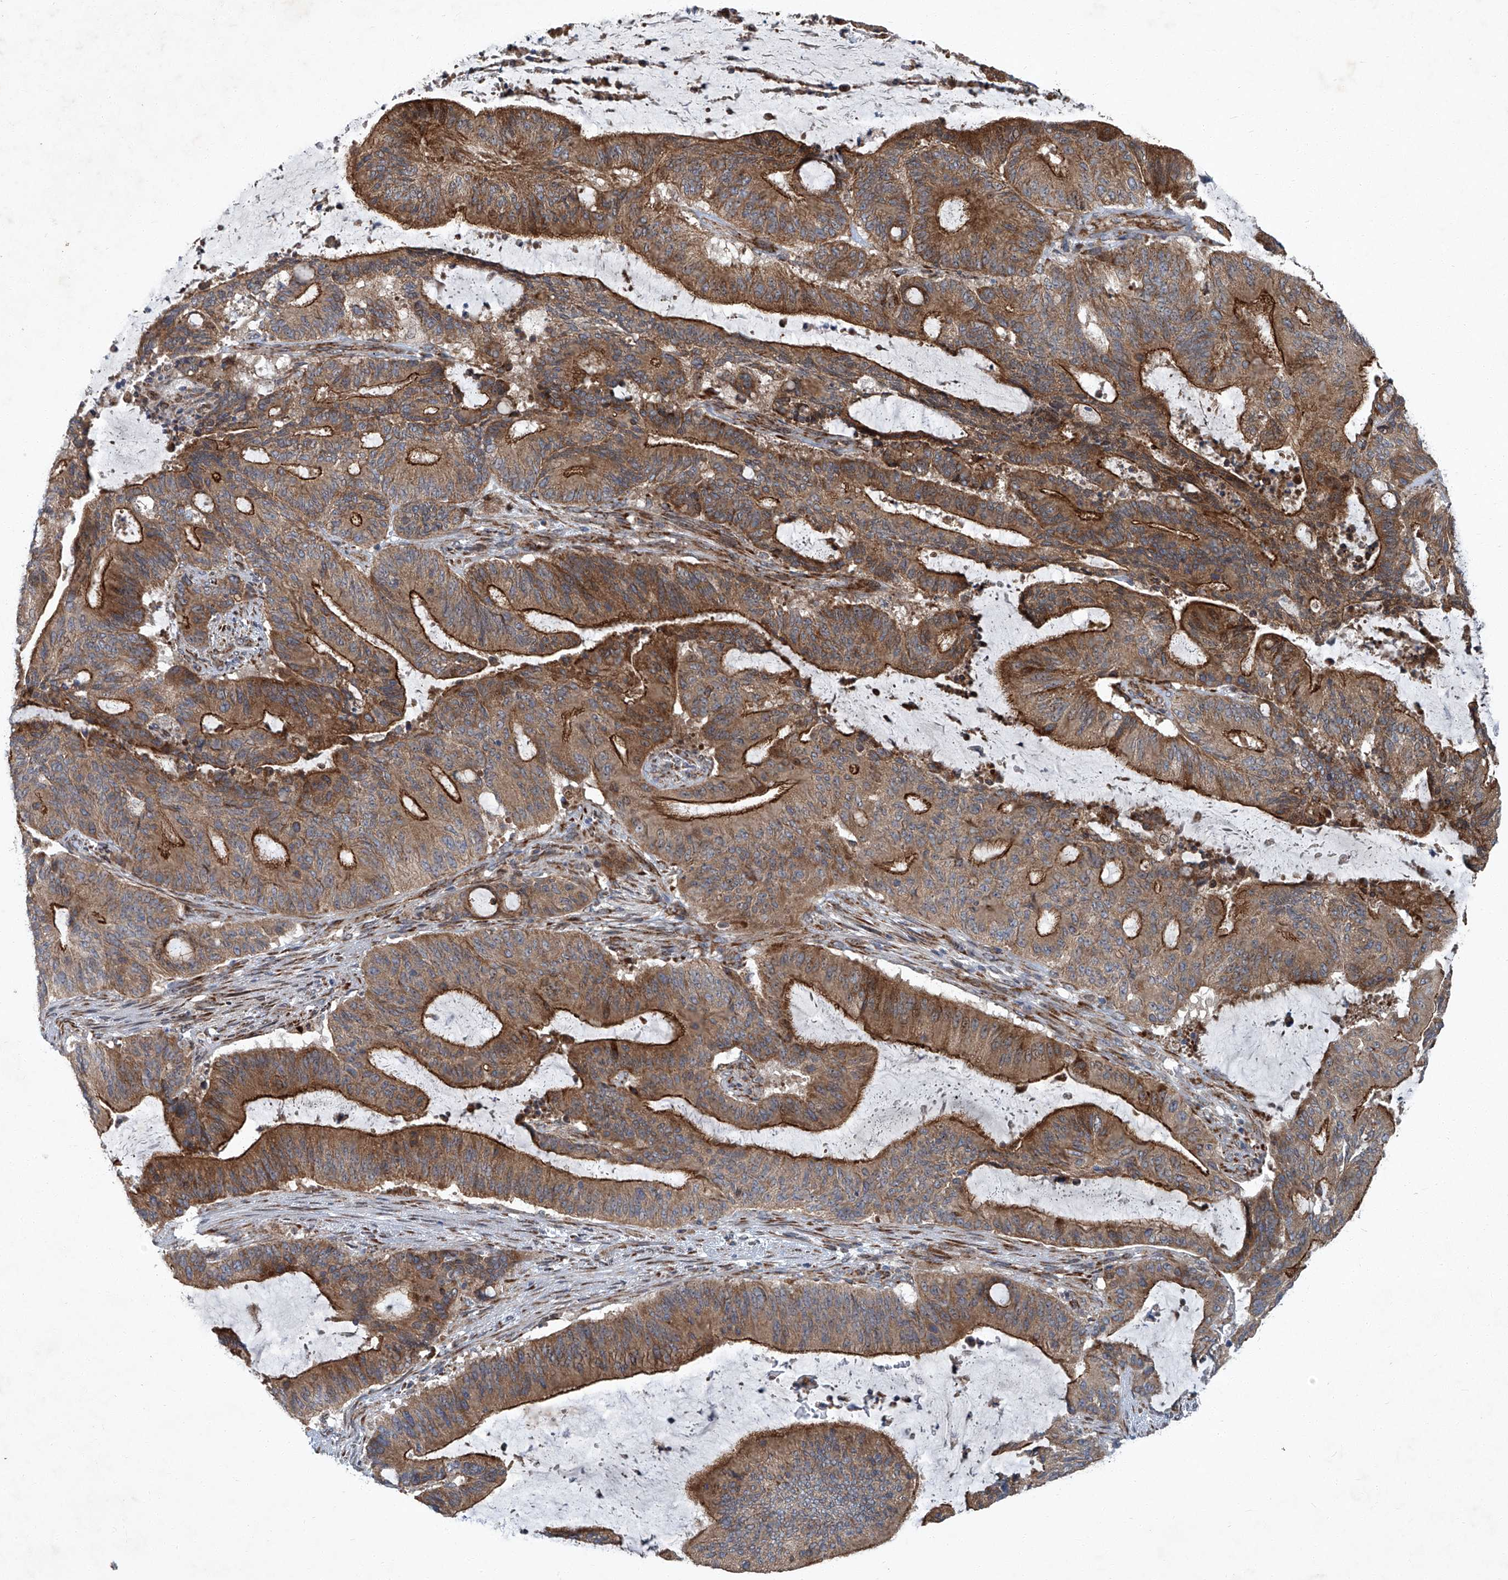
{"staining": {"intensity": "strong", "quantity": ">75%", "location": "cytoplasmic/membranous"}, "tissue": "liver cancer", "cell_type": "Tumor cells", "image_type": "cancer", "snomed": [{"axis": "morphology", "description": "Normal tissue, NOS"}, {"axis": "morphology", "description": "Cholangiocarcinoma"}, {"axis": "topography", "description": "Liver"}, {"axis": "topography", "description": "Peripheral nerve tissue"}], "caption": "A photomicrograph of liver cholangiocarcinoma stained for a protein exhibits strong cytoplasmic/membranous brown staining in tumor cells.", "gene": "GPR132", "patient": {"sex": "female", "age": 73}}